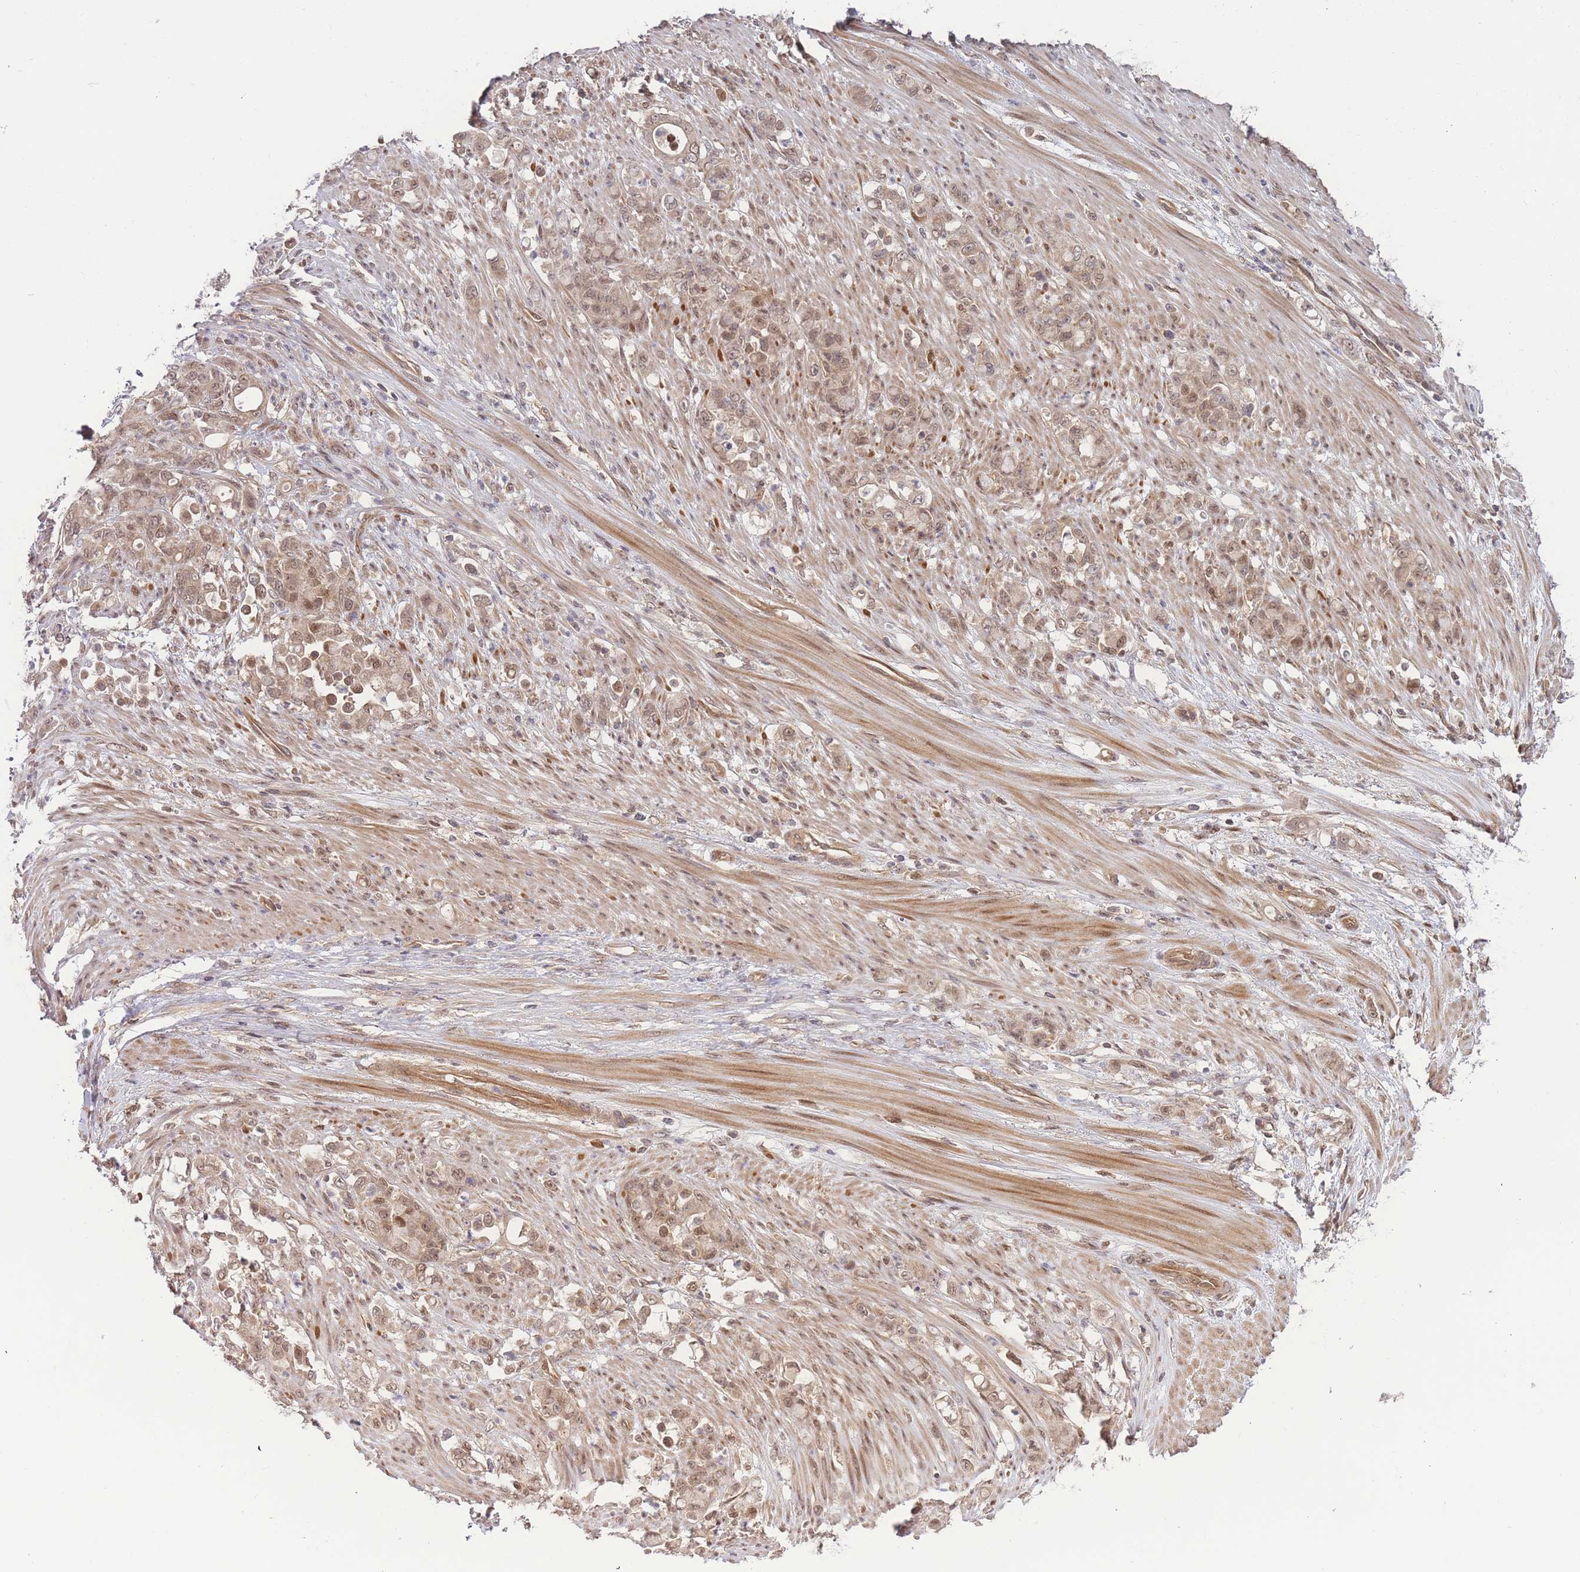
{"staining": {"intensity": "moderate", "quantity": ">75%", "location": "nuclear"}, "tissue": "stomach cancer", "cell_type": "Tumor cells", "image_type": "cancer", "snomed": [{"axis": "morphology", "description": "Normal tissue, NOS"}, {"axis": "morphology", "description": "Adenocarcinoma, NOS"}, {"axis": "topography", "description": "Stomach"}], "caption": "This histopathology image demonstrates adenocarcinoma (stomach) stained with IHC to label a protein in brown. The nuclear of tumor cells show moderate positivity for the protein. Nuclei are counter-stained blue.", "gene": "KIAA1191", "patient": {"sex": "female", "age": 79}}